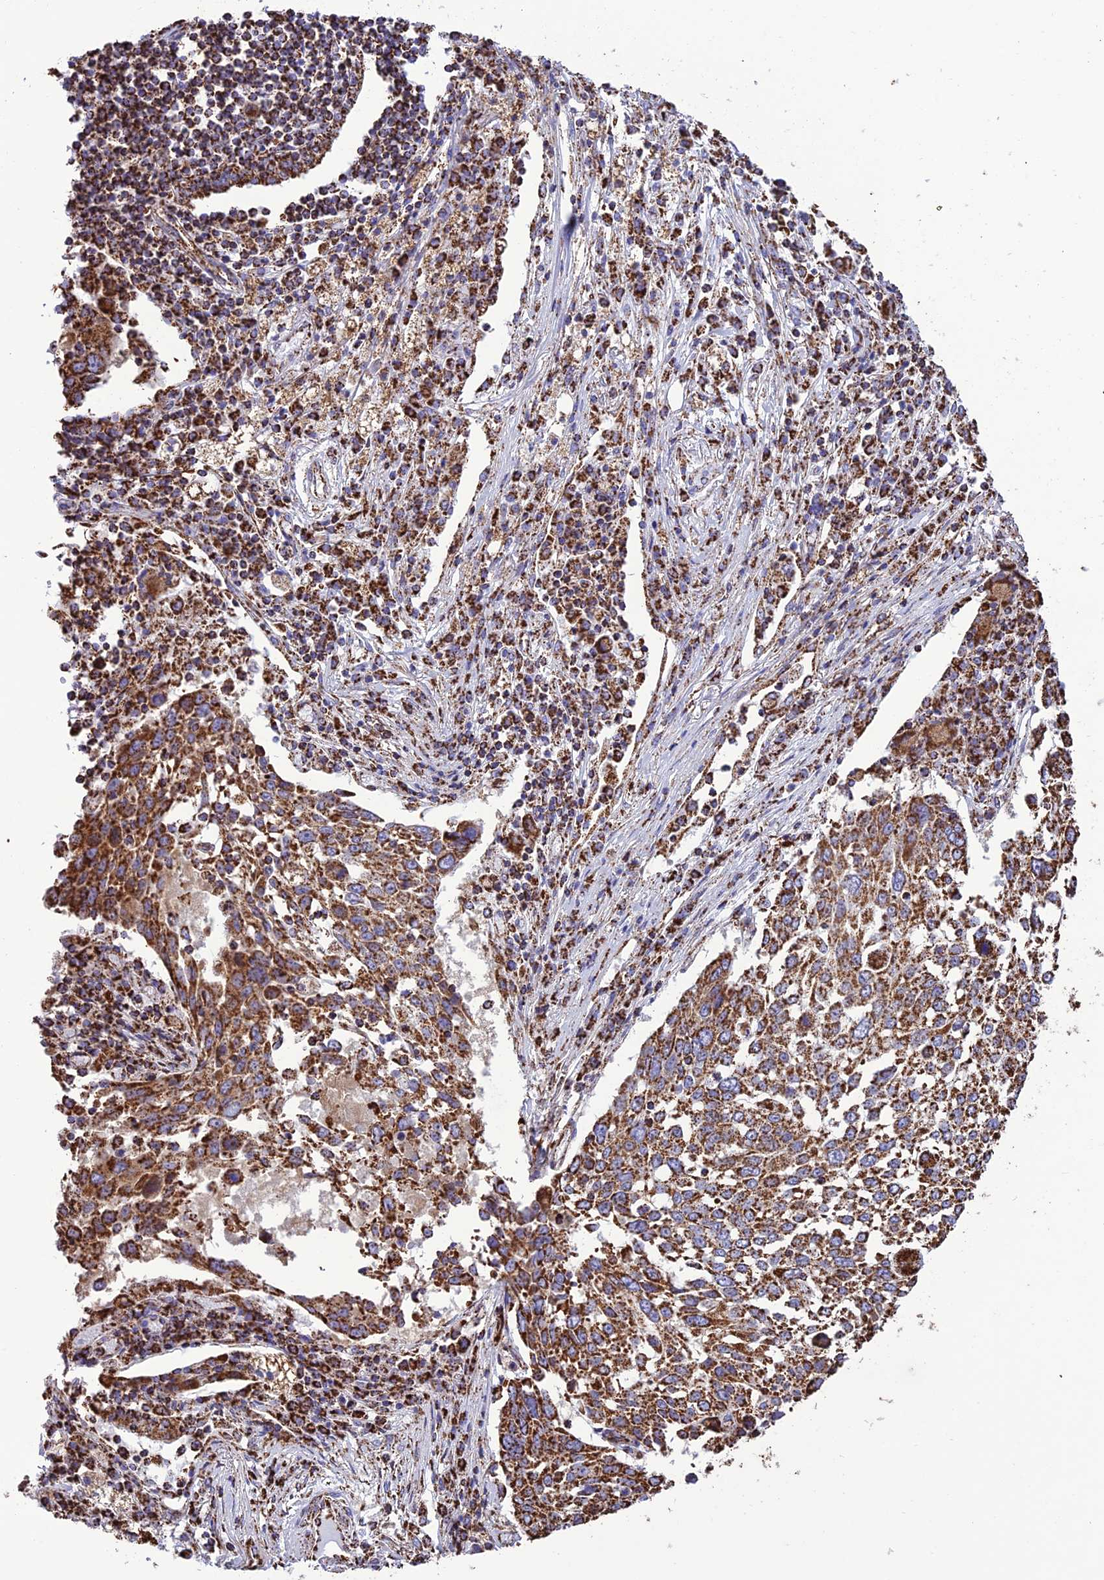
{"staining": {"intensity": "strong", "quantity": ">75%", "location": "cytoplasmic/membranous"}, "tissue": "lung cancer", "cell_type": "Tumor cells", "image_type": "cancer", "snomed": [{"axis": "morphology", "description": "Squamous cell carcinoma, NOS"}, {"axis": "topography", "description": "Lung"}], "caption": "IHC staining of lung cancer, which displays high levels of strong cytoplasmic/membranous positivity in approximately >75% of tumor cells indicating strong cytoplasmic/membranous protein positivity. The staining was performed using DAB (brown) for protein detection and nuclei were counterstained in hematoxylin (blue).", "gene": "NDUFAF1", "patient": {"sex": "male", "age": 65}}